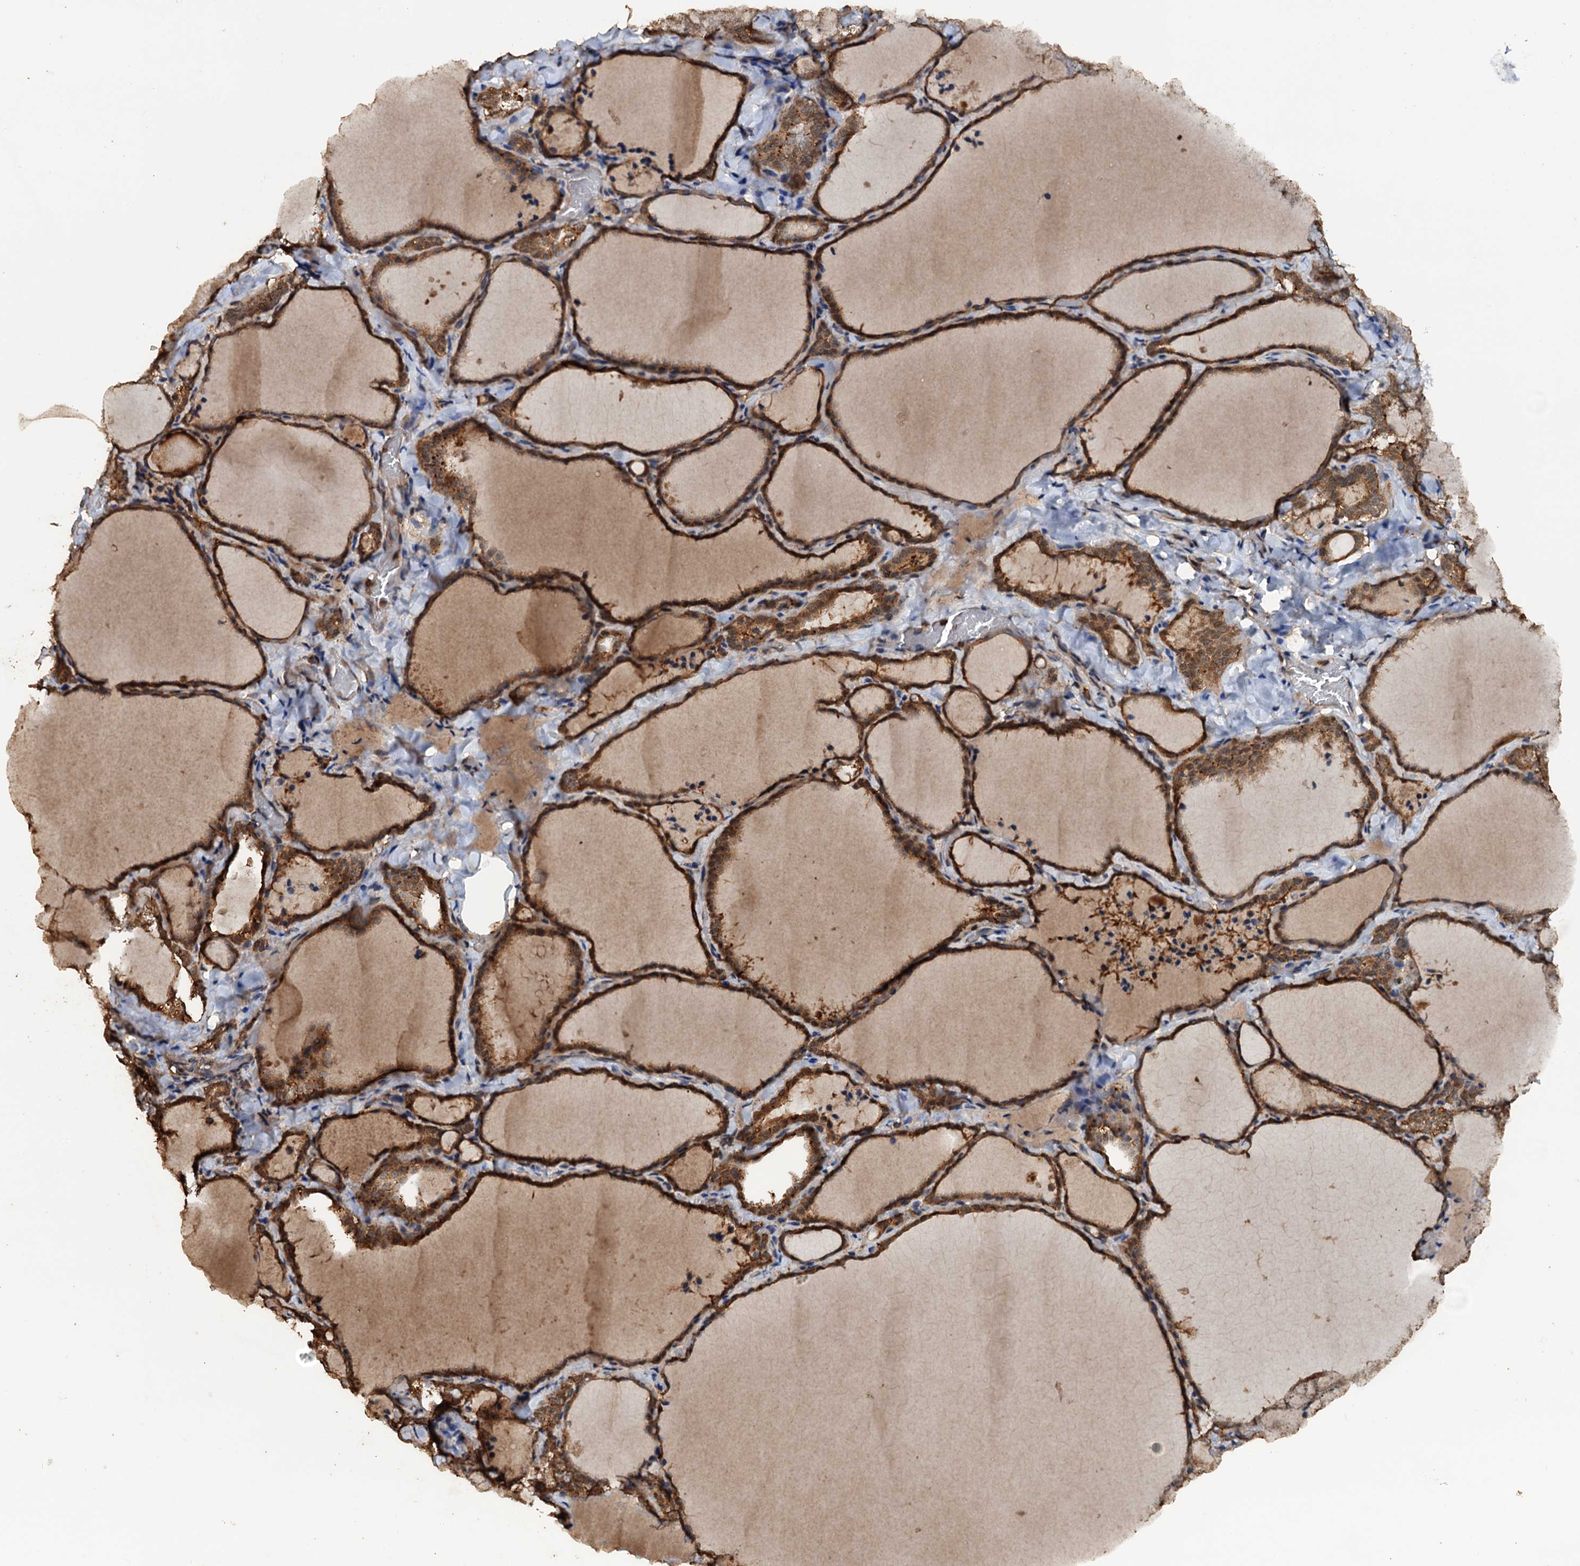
{"staining": {"intensity": "strong", "quantity": ">75%", "location": "cytoplasmic/membranous"}, "tissue": "thyroid gland", "cell_type": "Glandular cells", "image_type": "normal", "snomed": [{"axis": "morphology", "description": "Normal tissue, NOS"}, {"axis": "topography", "description": "Thyroid gland"}], "caption": "The immunohistochemical stain labels strong cytoplasmic/membranous staining in glandular cells of unremarkable thyroid gland. The staining was performed using DAB to visualize the protein expression in brown, while the nuclei were stained in blue with hematoxylin (Magnification: 20x).", "gene": "PSMD9", "patient": {"sex": "female", "age": 22}}